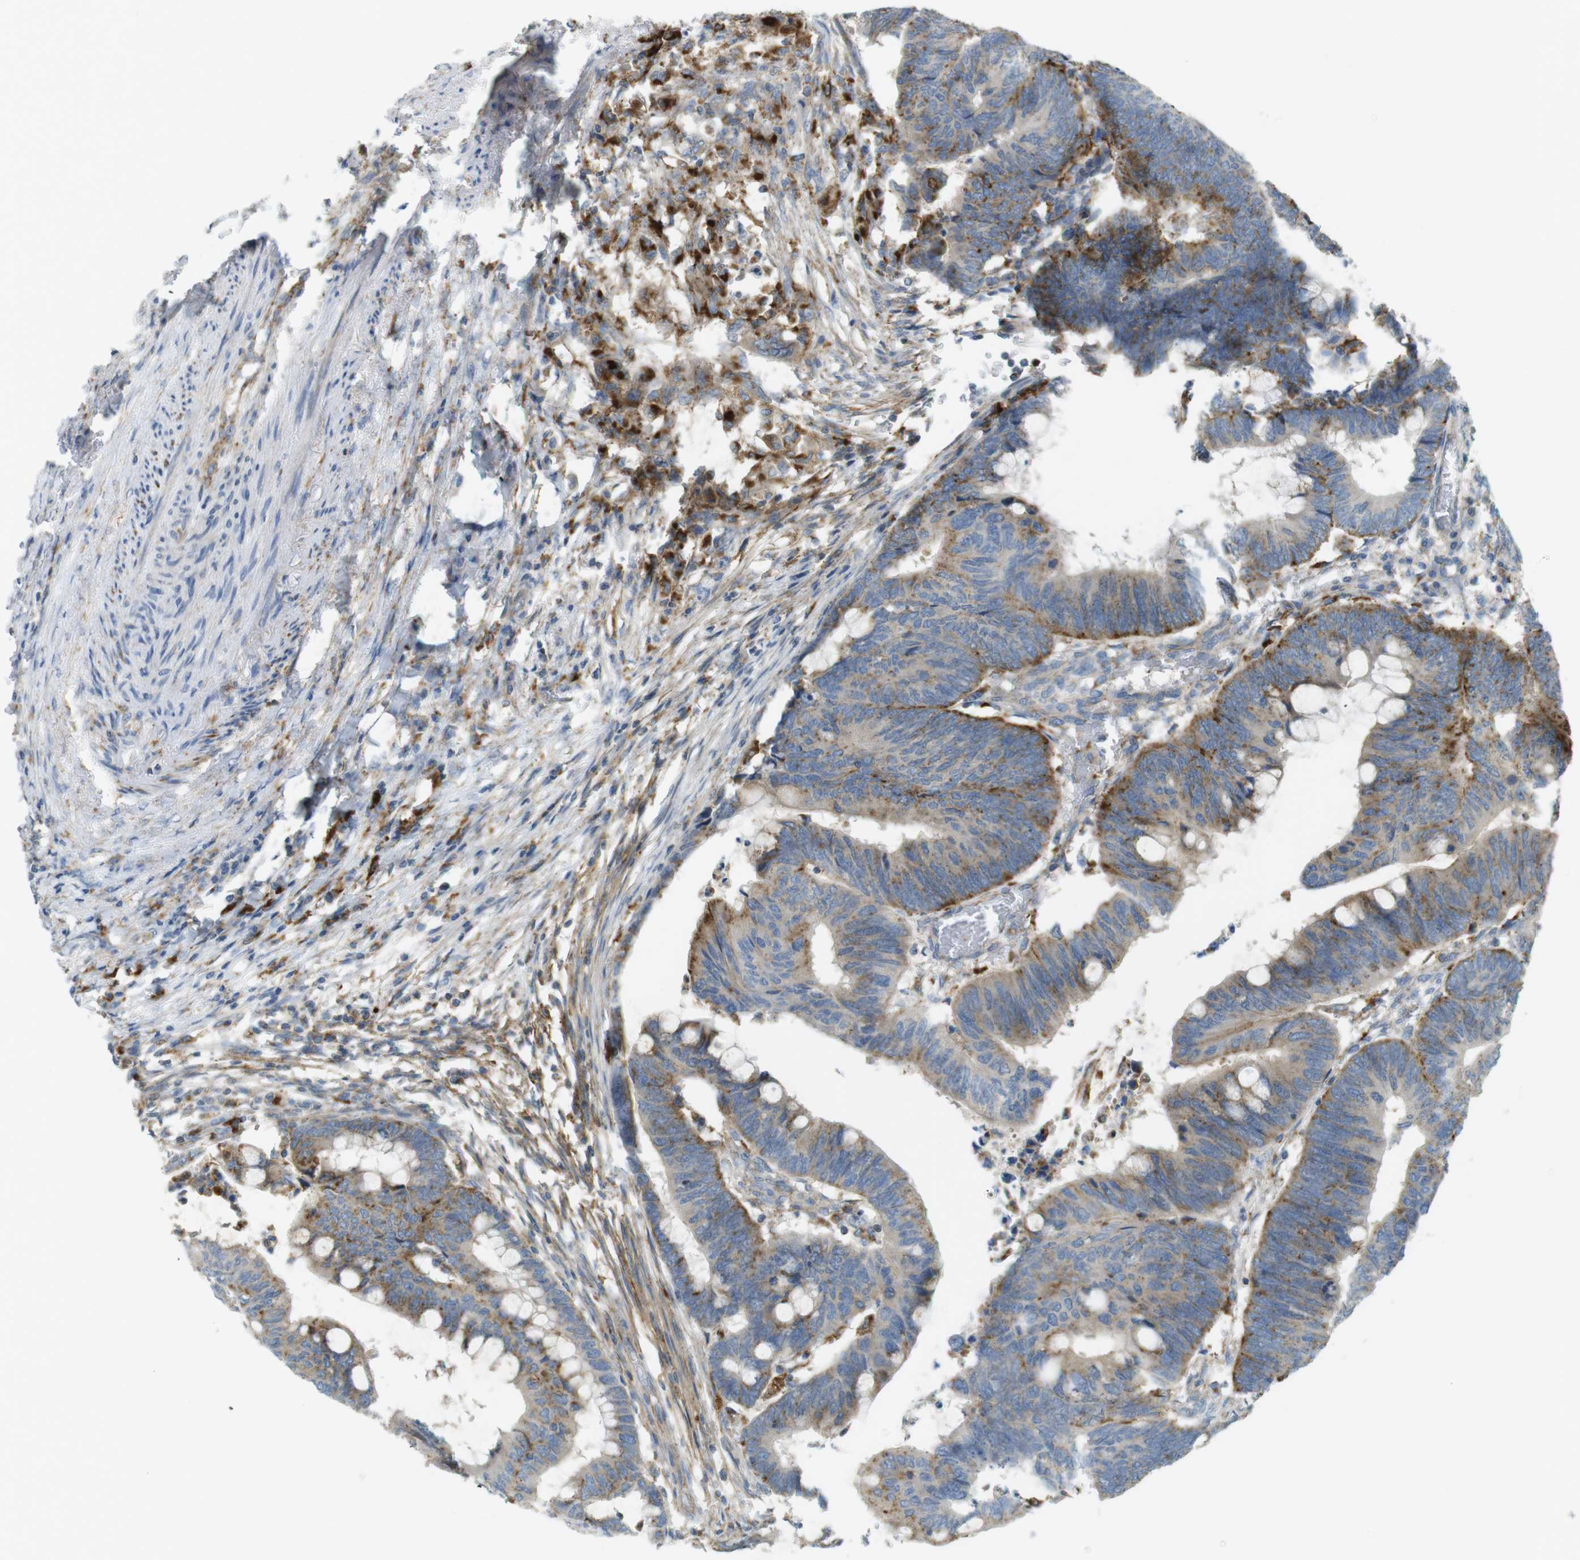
{"staining": {"intensity": "moderate", "quantity": ">75%", "location": "cytoplasmic/membranous"}, "tissue": "colorectal cancer", "cell_type": "Tumor cells", "image_type": "cancer", "snomed": [{"axis": "morphology", "description": "Normal tissue, NOS"}, {"axis": "morphology", "description": "Adenocarcinoma, NOS"}, {"axis": "topography", "description": "Rectum"}, {"axis": "topography", "description": "Peripheral nerve tissue"}], "caption": "Immunohistochemical staining of colorectal cancer (adenocarcinoma) reveals medium levels of moderate cytoplasmic/membranous positivity in about >75% of tumor cells.", "gene": "LAMP1", "patient": {"sex": "male", "age": 92}}